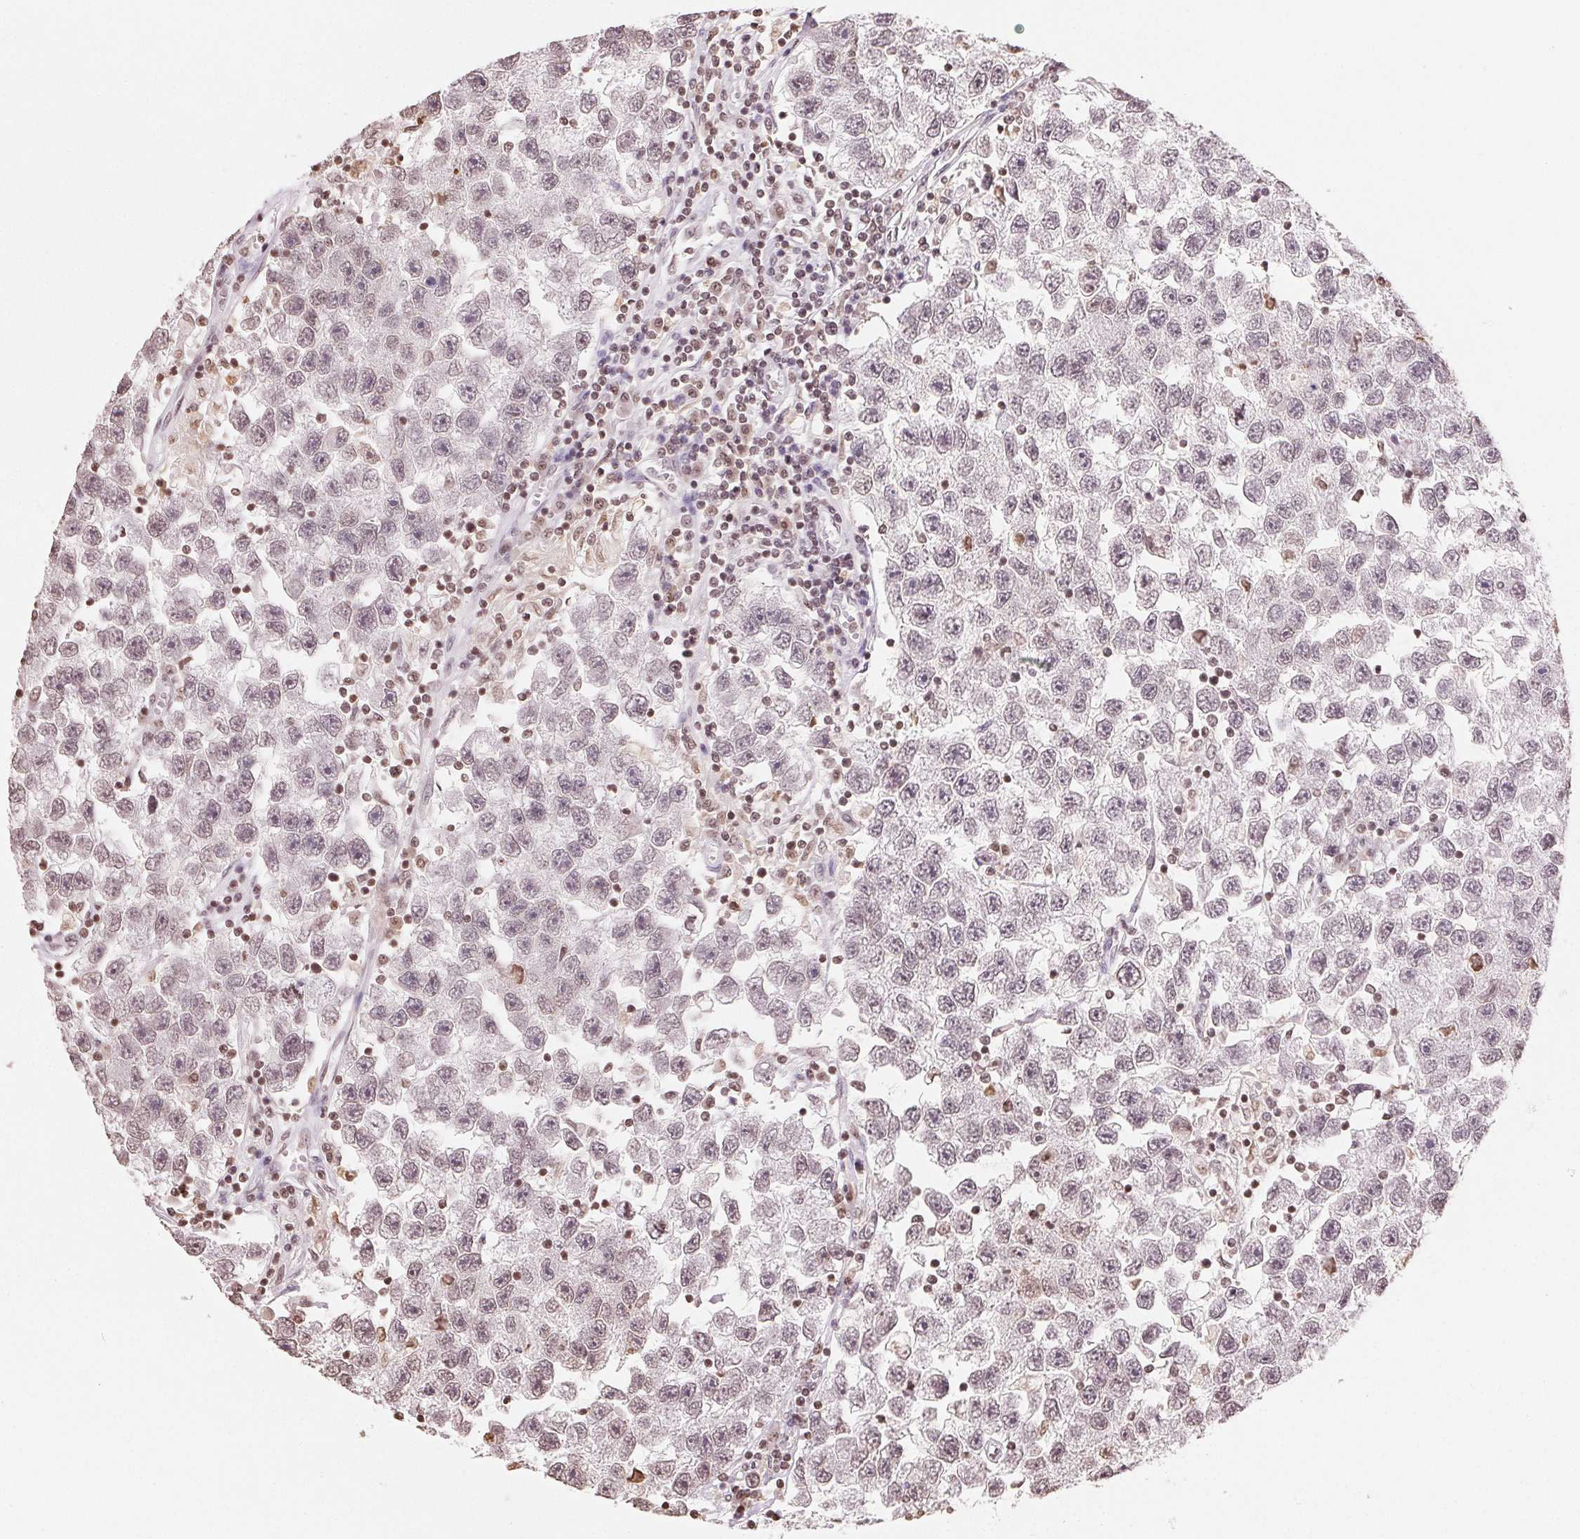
{"staining": {"intensity": "weak", "quantity": "25%-75%", "location": "nuclear"}, "tissue": "testis cancer", "cell_type": "Tumor cells", "image_type": "cancer", "snomed": [{"axis": "morphology", "description": "Seminoma, NOS"}, {"axis": "topography", "description": "Testis"}], "caption": "Tumor cells display low levels of weak nuclear positivity in about 25%-75% of cells in human testis cancer (seminoma).", "gene": "TBP", "patient": {"sex": "male", "age": 26}}